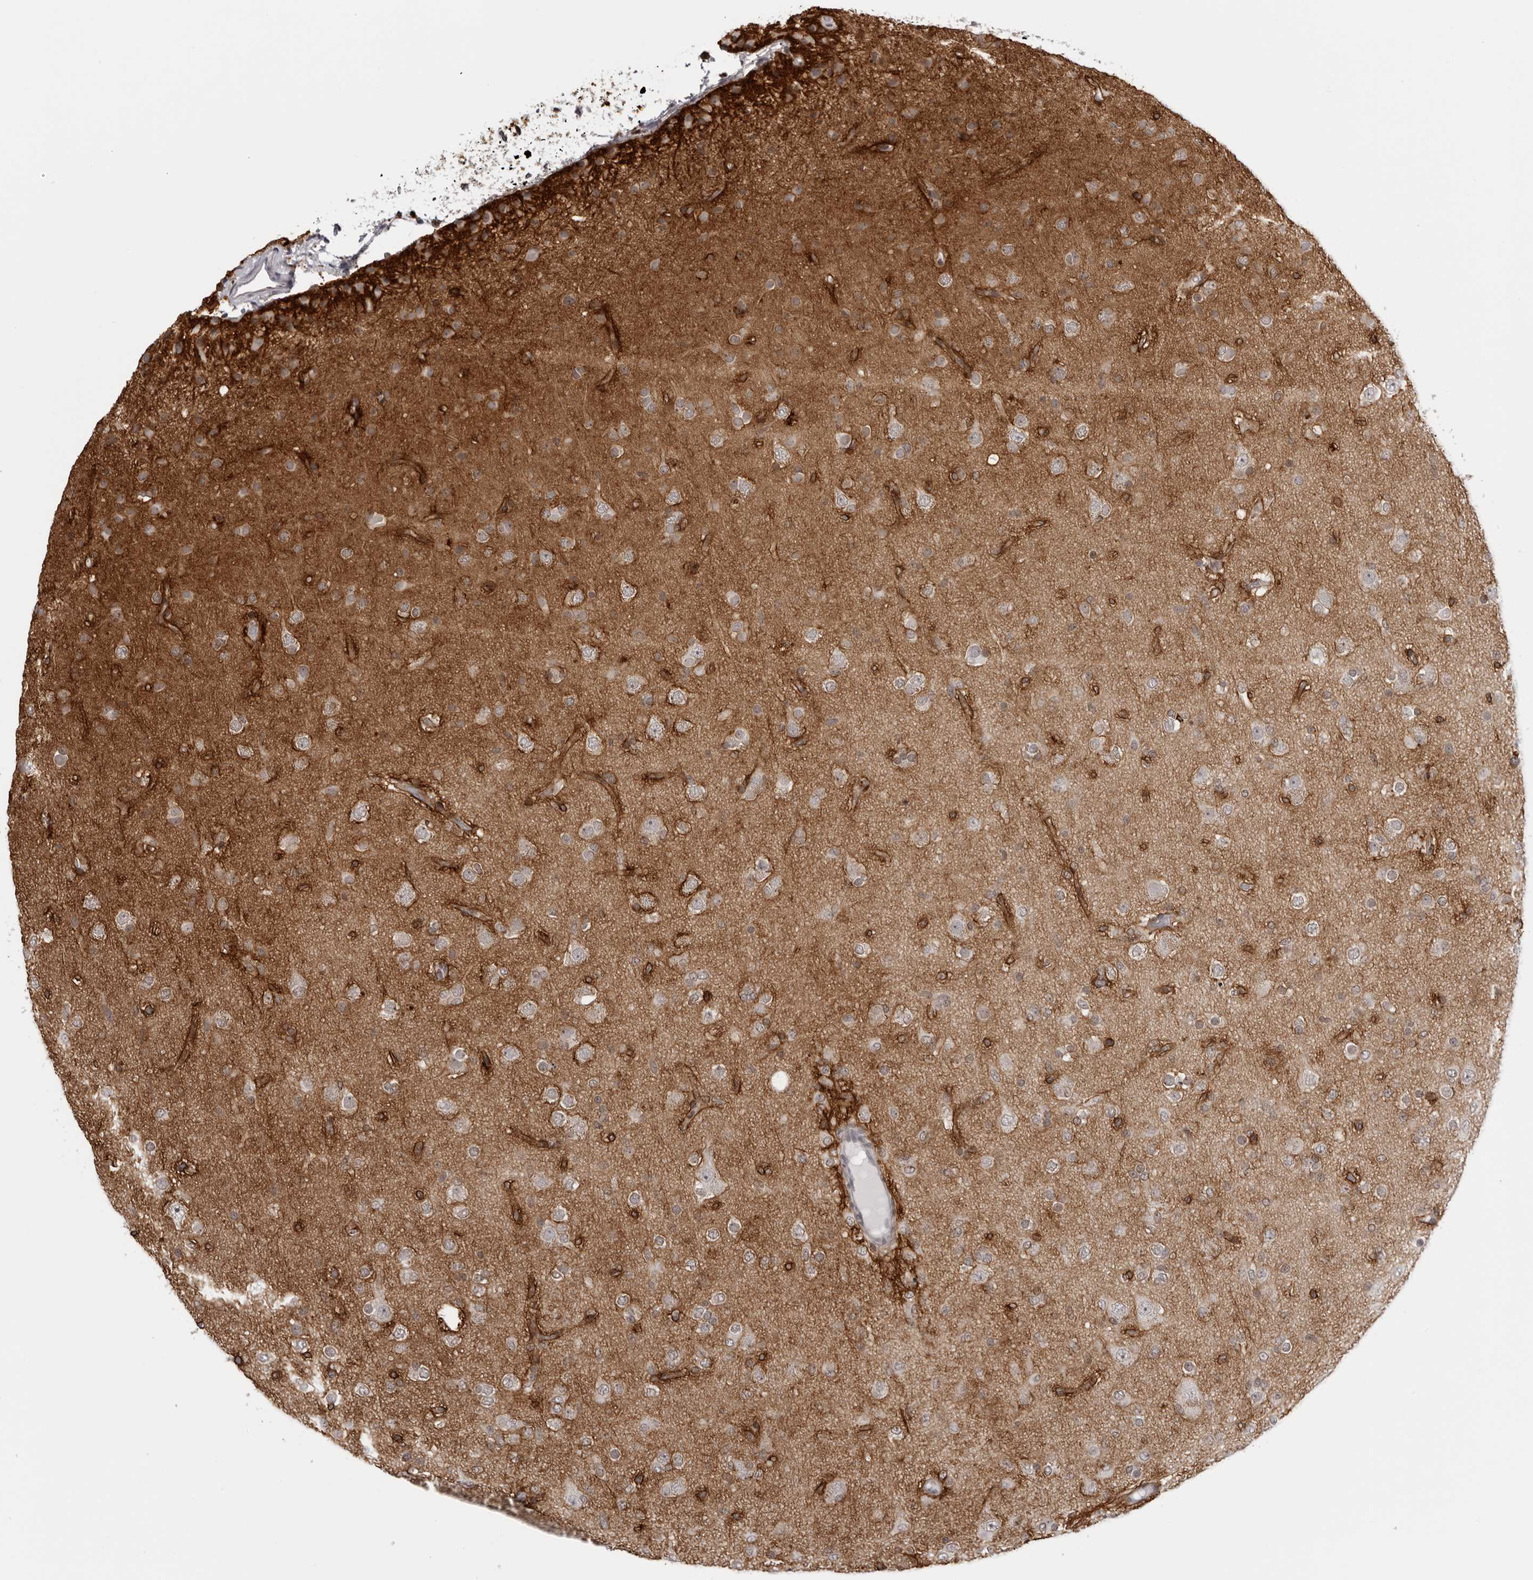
{"staining": {"intensity": "weak", "quantity": "<25%", "location": "cytoplasmic/membranous"}, "tissue": "glioma", "cell_type": "Tumor cells", "image_type": "cancer", "snomed": [{"axis": "morphology", "description": "Glioma, malignant, Low grade"}, {"axis": "topography", "description": "Brain"}], "caption": "Immunohistochemistry (IHC) image of malignant glioma (low-grade) stained for a protein (brown), which exhibits no positivity in tumor cells. (Immunohistochemistry (IHC), brightfield microscopy, high magnification).", "gene": "PRUNE1", "patient": {"sex": "male", "age": 65}}